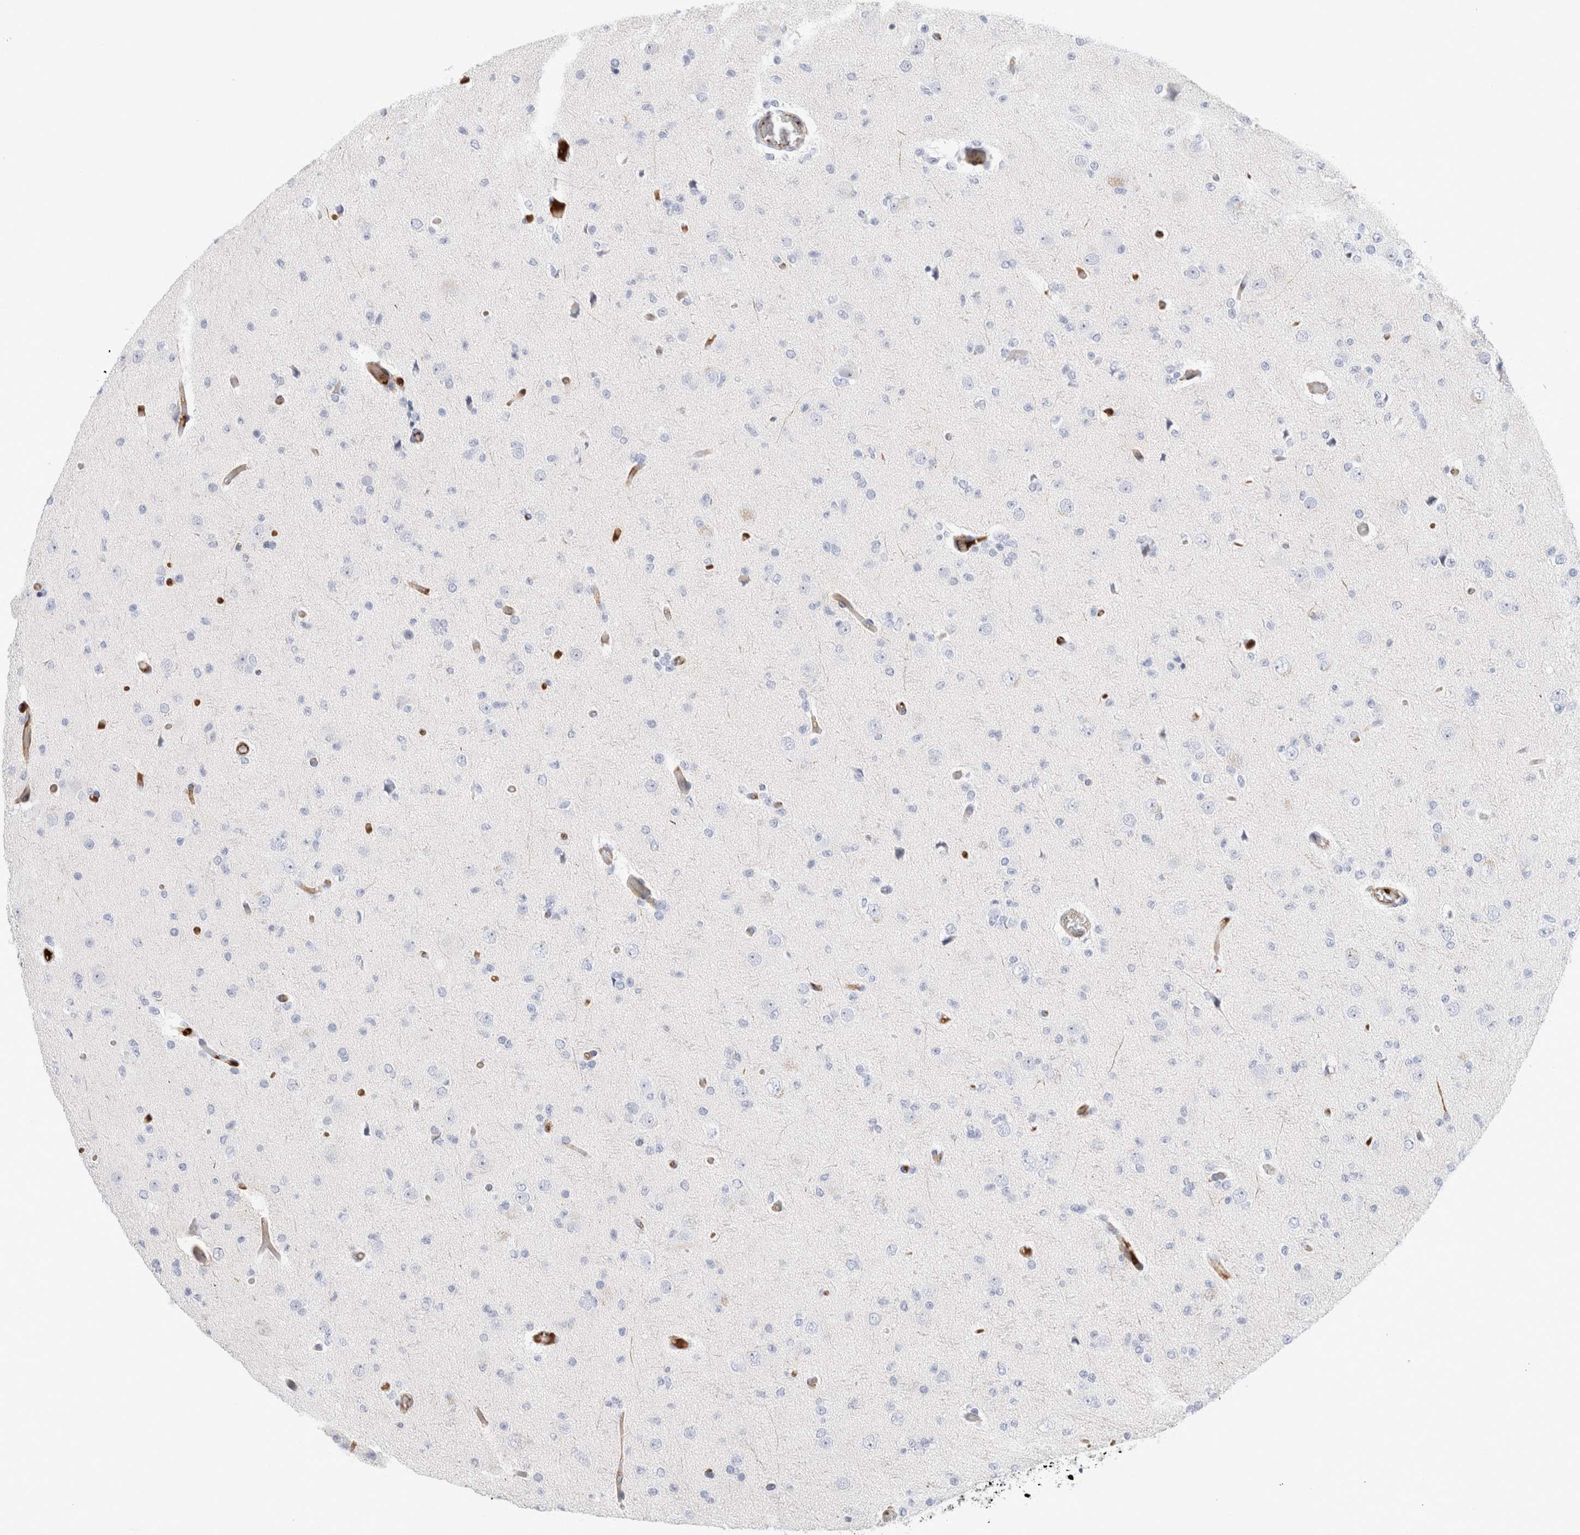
{"staining": {"intensity": "negative", "quantity": "none", "location": "none"}, "tissue": "glioma", "cell_type": "Tumor cells", "image_type": "cancer", "snomed": [{"axis": "morphology", "description": "Glioma, malignant, Low grade"}, {"axis": "topography", "description": "Brain"}], "caption": "A micrograph of human glioma is negative for staining in tumor cells.", "gene": "ECHDC2", "patient": {"sex": "female", "age": 22}}